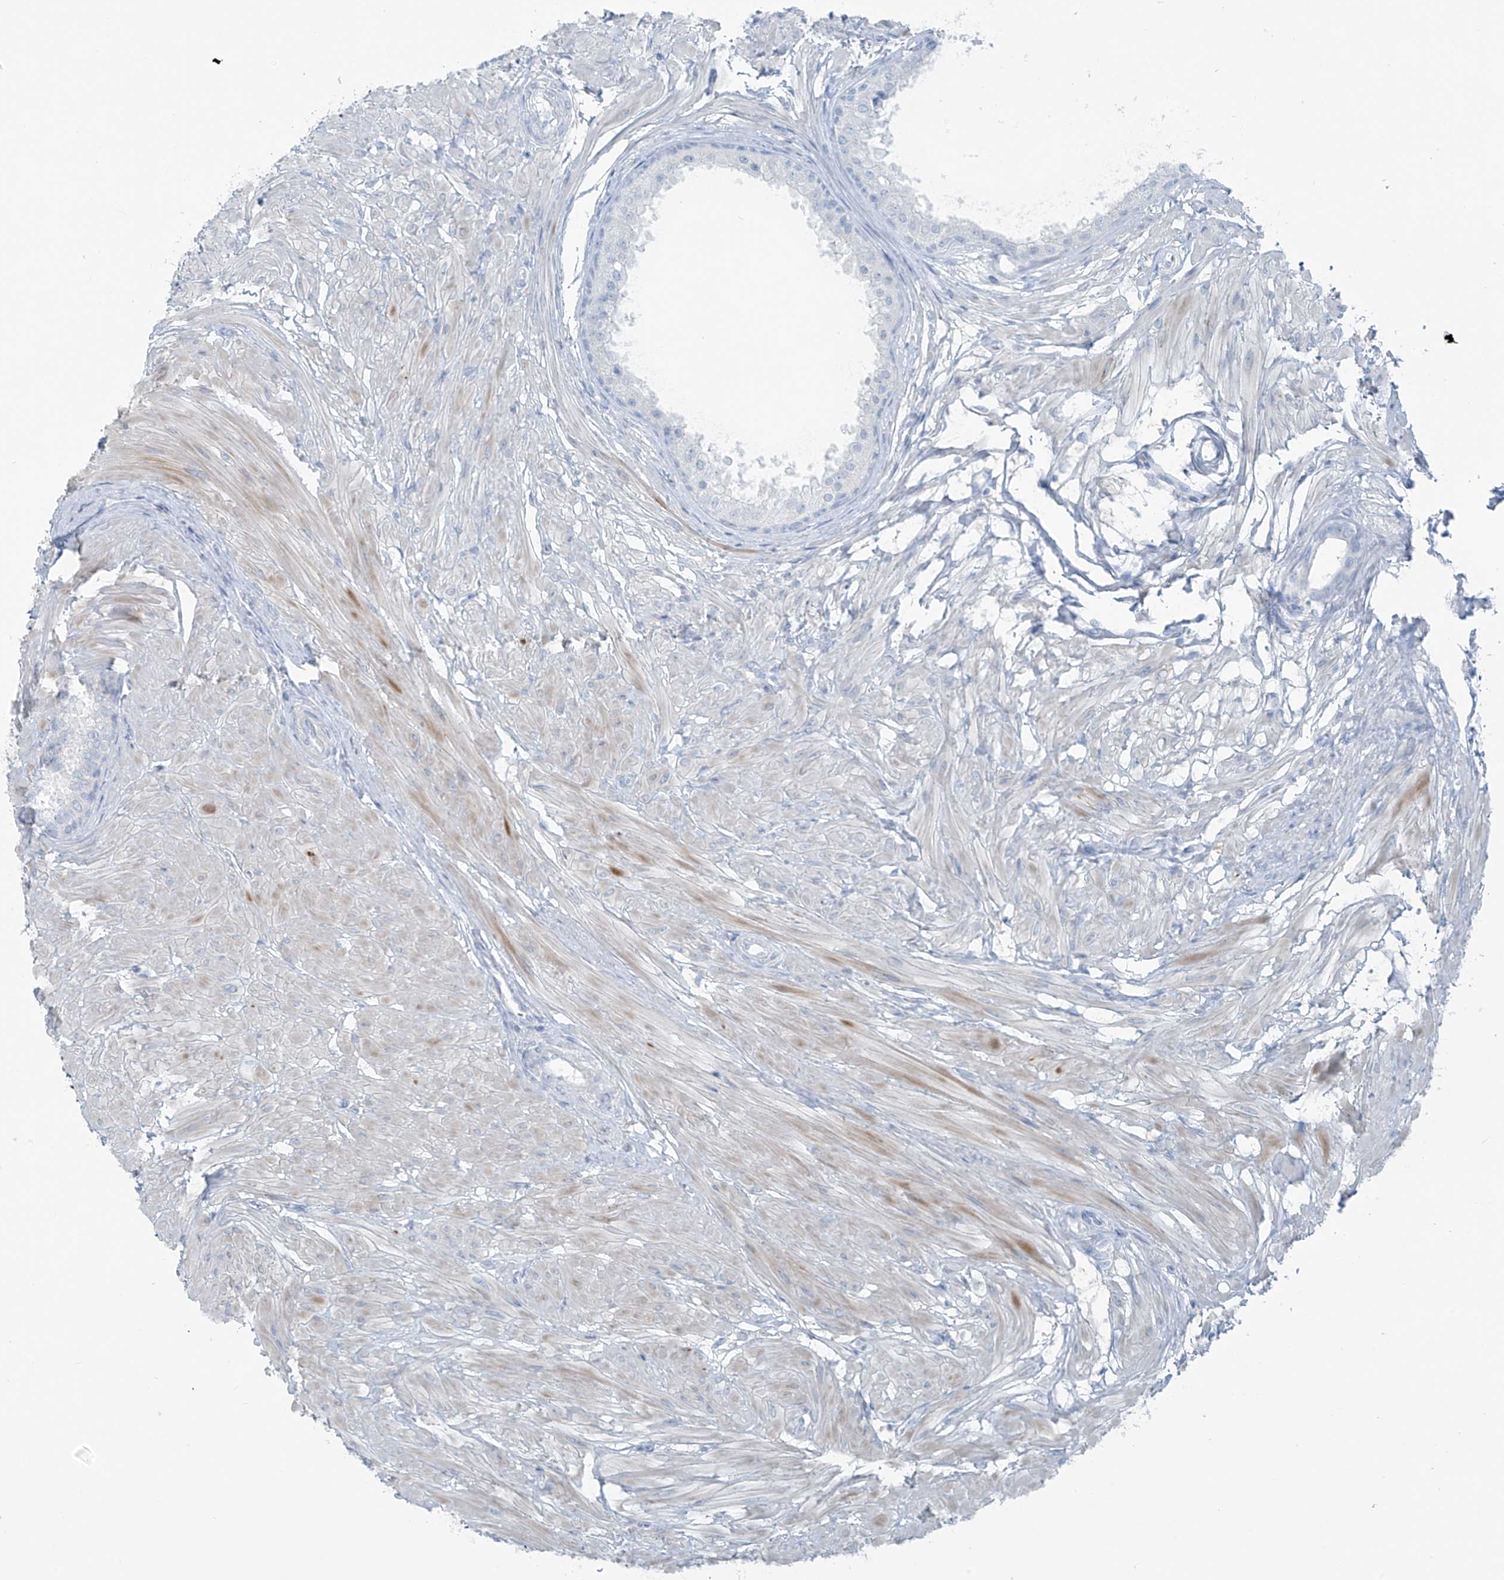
{"staining": {"intensity": "negative", "quantity": "none", "location": "none"}, "tissue": "prostate", "cell_type": "Glandular cells", "image_type": "normal", "snomed": [{"axis": "morphology", "description": "Normal tissue, NOS"}, {"axis": "topography", "description": "Prostate"}], "caption": "IHC photomicrograph of unremarkable prostate stained for a protein (brown), which exhibits no staining in glandular cells.", "gene": "SLC25A43", "patient": {"sex": "male", "age": 48}}